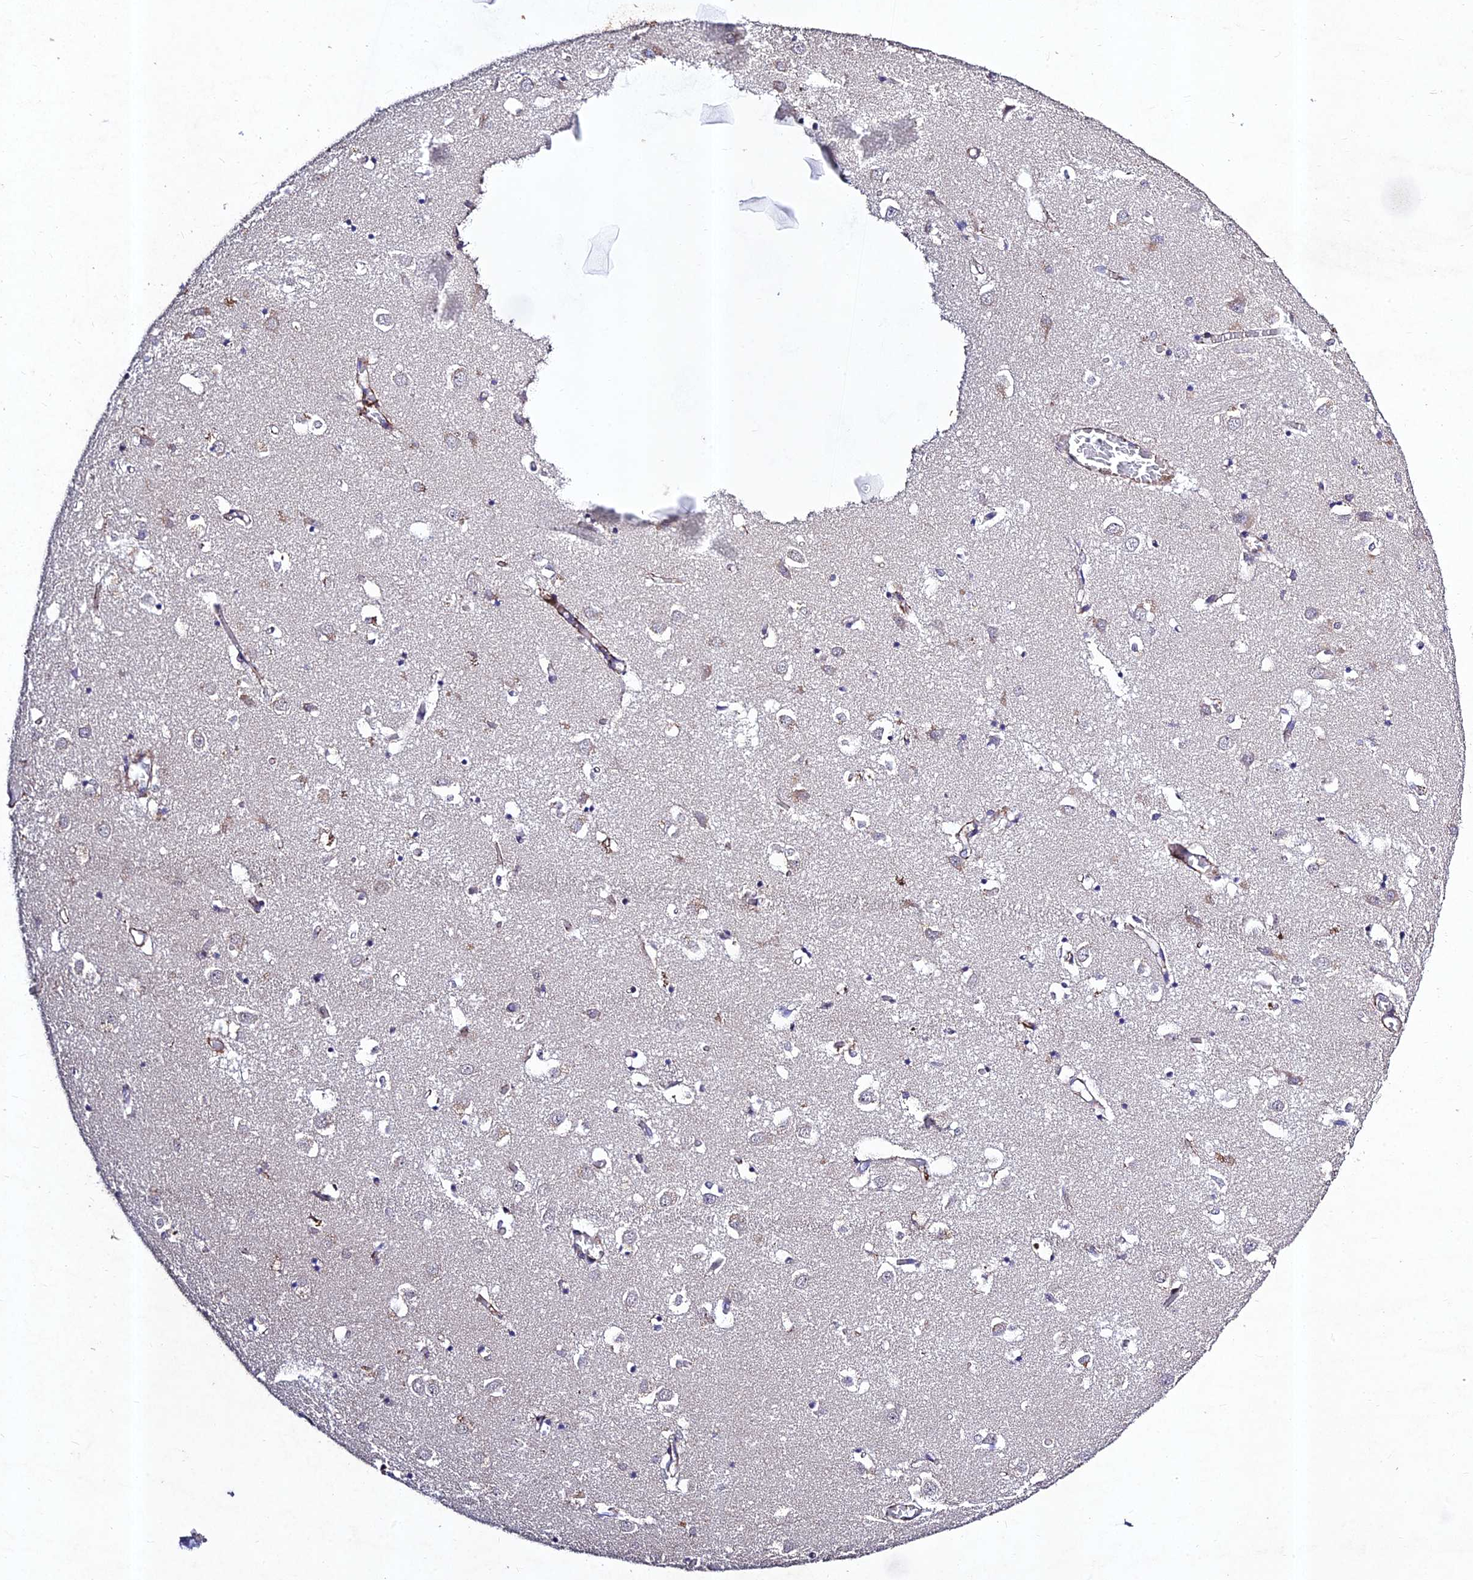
{"staining": {"intensity": "negative", "quantity": "none", "location": "none"}, "tissue": "caudate", "cell_type": "Glial cells", "image_type": "normal", "snomed": [{"axis": "morphology", "description": "Normal tissue, NOS"}, {"axis": "topography", "description": "Lateral ventricle wall"}], "caption": "This is a histopathology image of immunohistochemistry (IHC) staining of benign caudate, which shows no staining in glial cells.", "gene": "RAVER1", "patient": {"sex": "male", "age": 70}}